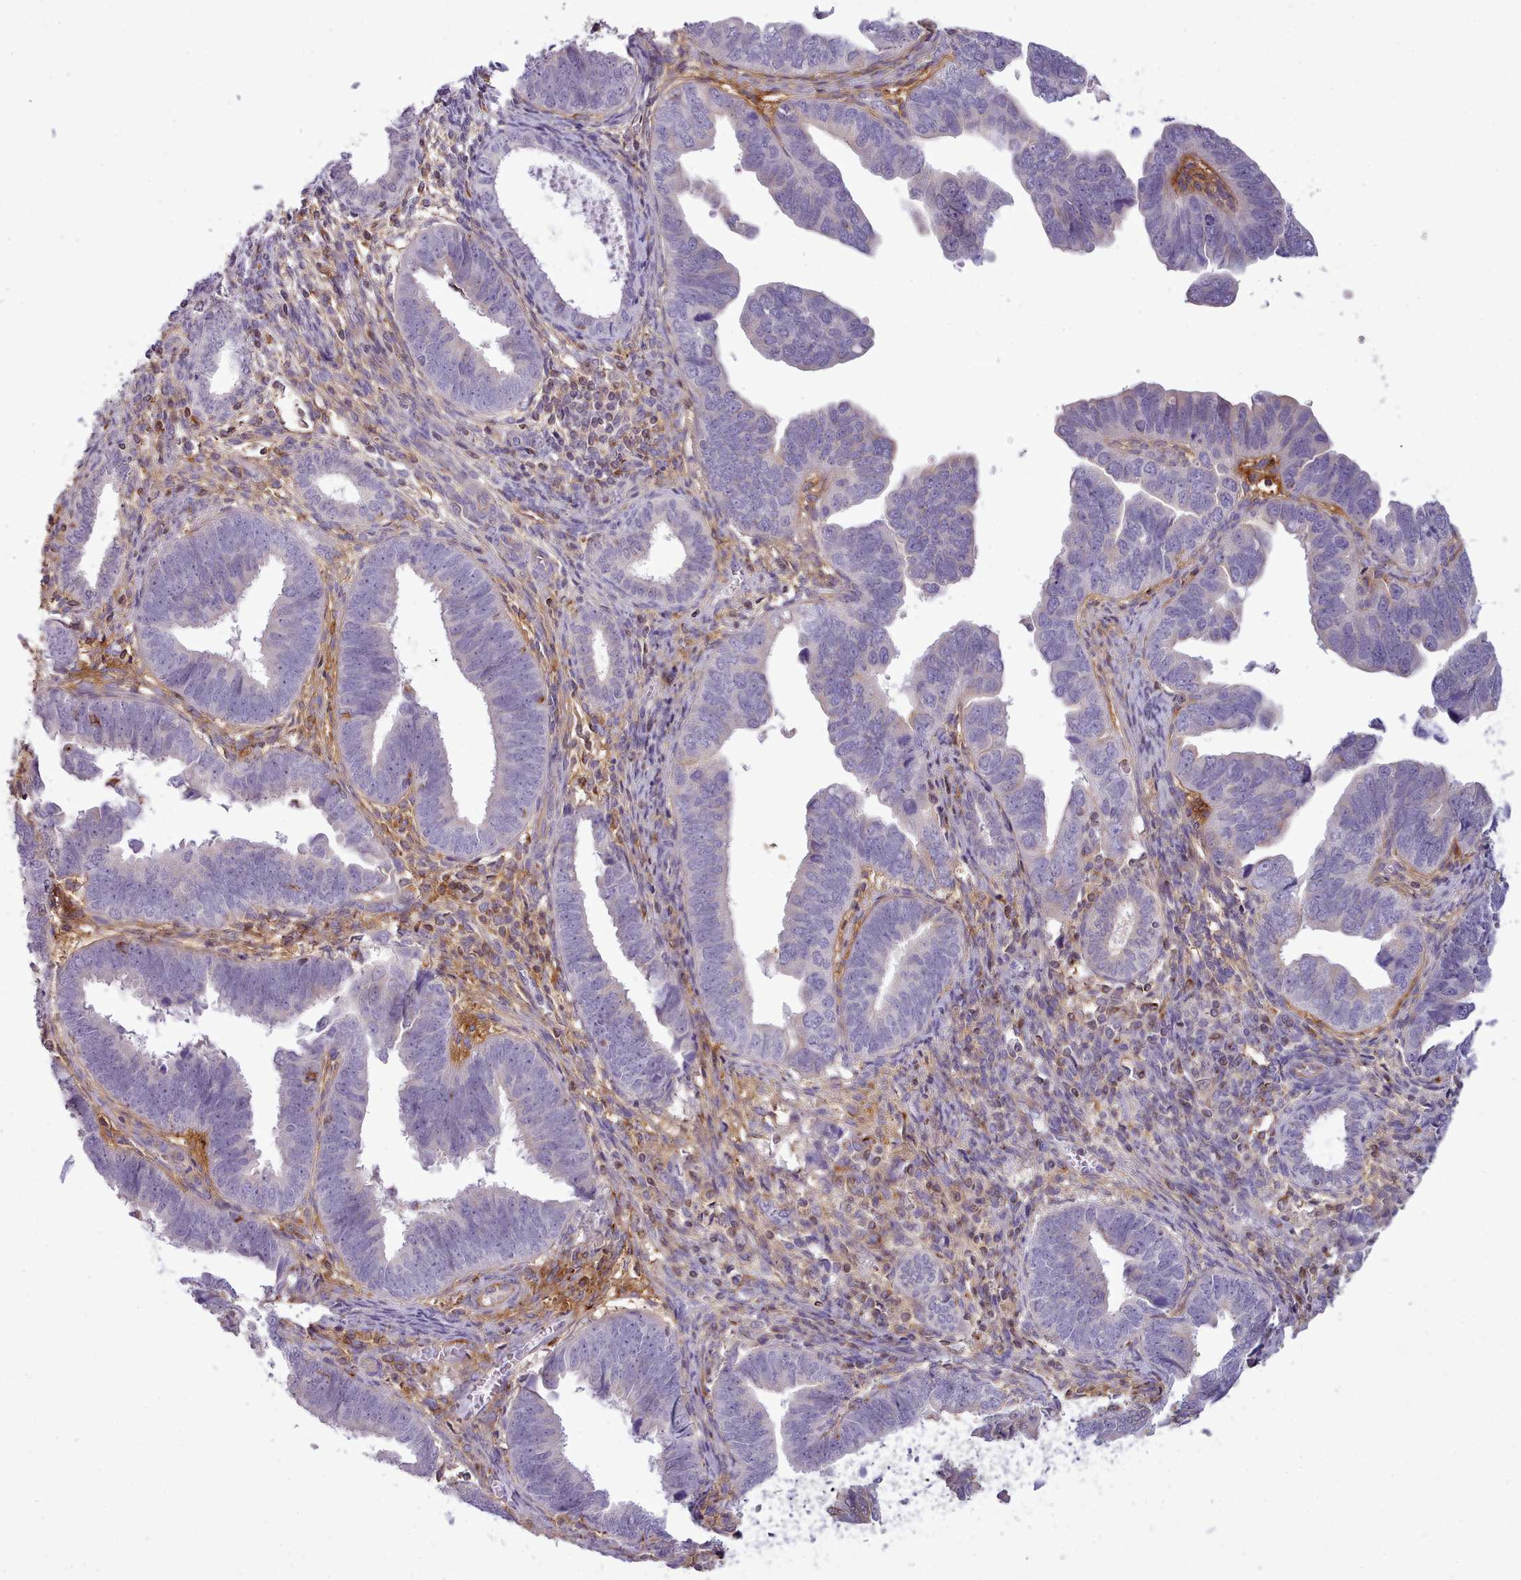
{"staining": {"intensity": "negative", "quantity": "none", "location": "none"}, "tissue": "endometrial cancer", "cell_type": "Tumor cells", "image_type": "cancer", "snomed": [{"axis": "morphology", "description": "Adenocarcinoma, NOS"}, {"axis": "topography", "description": "Endometrium"}], "caption": "Tumor cells are negative for brown protein staining in endometrial adenocarcinoma. (Brightfield microscopy of DAB immunohistochemistry at high magnification).", "gene": "CYP2A13", "patient": {"sex": "female", "age": 75}}